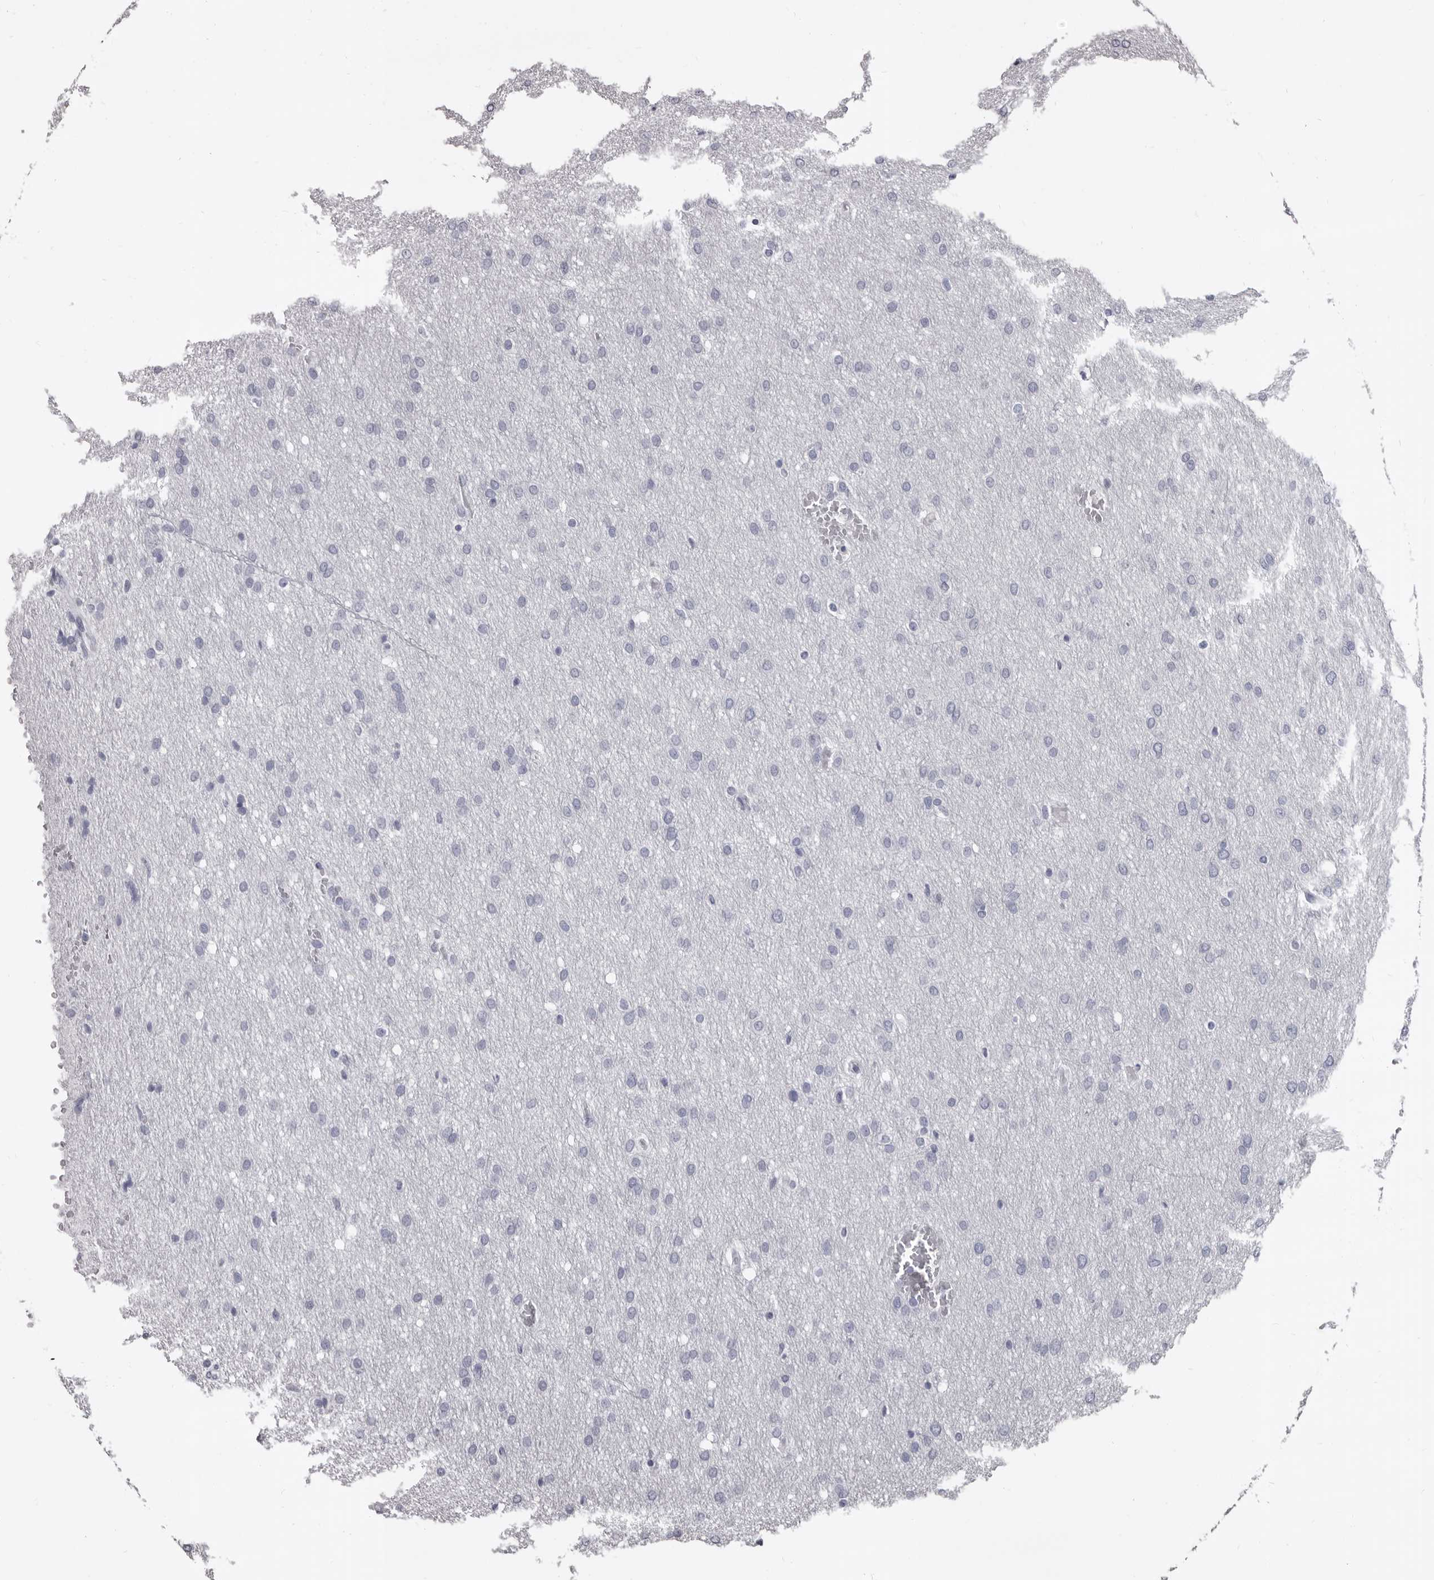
{"staining": {"intensity": "negative", "quantity": "none", "location": "none"}, "tissue": "glioma", "cell_type": "Tumor cells", "image_type": "cancer", "snomed": [{"axis": "morphology", "description": "Glioma, malignant, Low grade"}, {"axis": "topography", "description": "Brain"}], "caption": "There is no significant positivity in tumor cells of malignant glioma (low-grade).", "gene": "GZMH", "patient": {"sex": "female", "age": 37}}